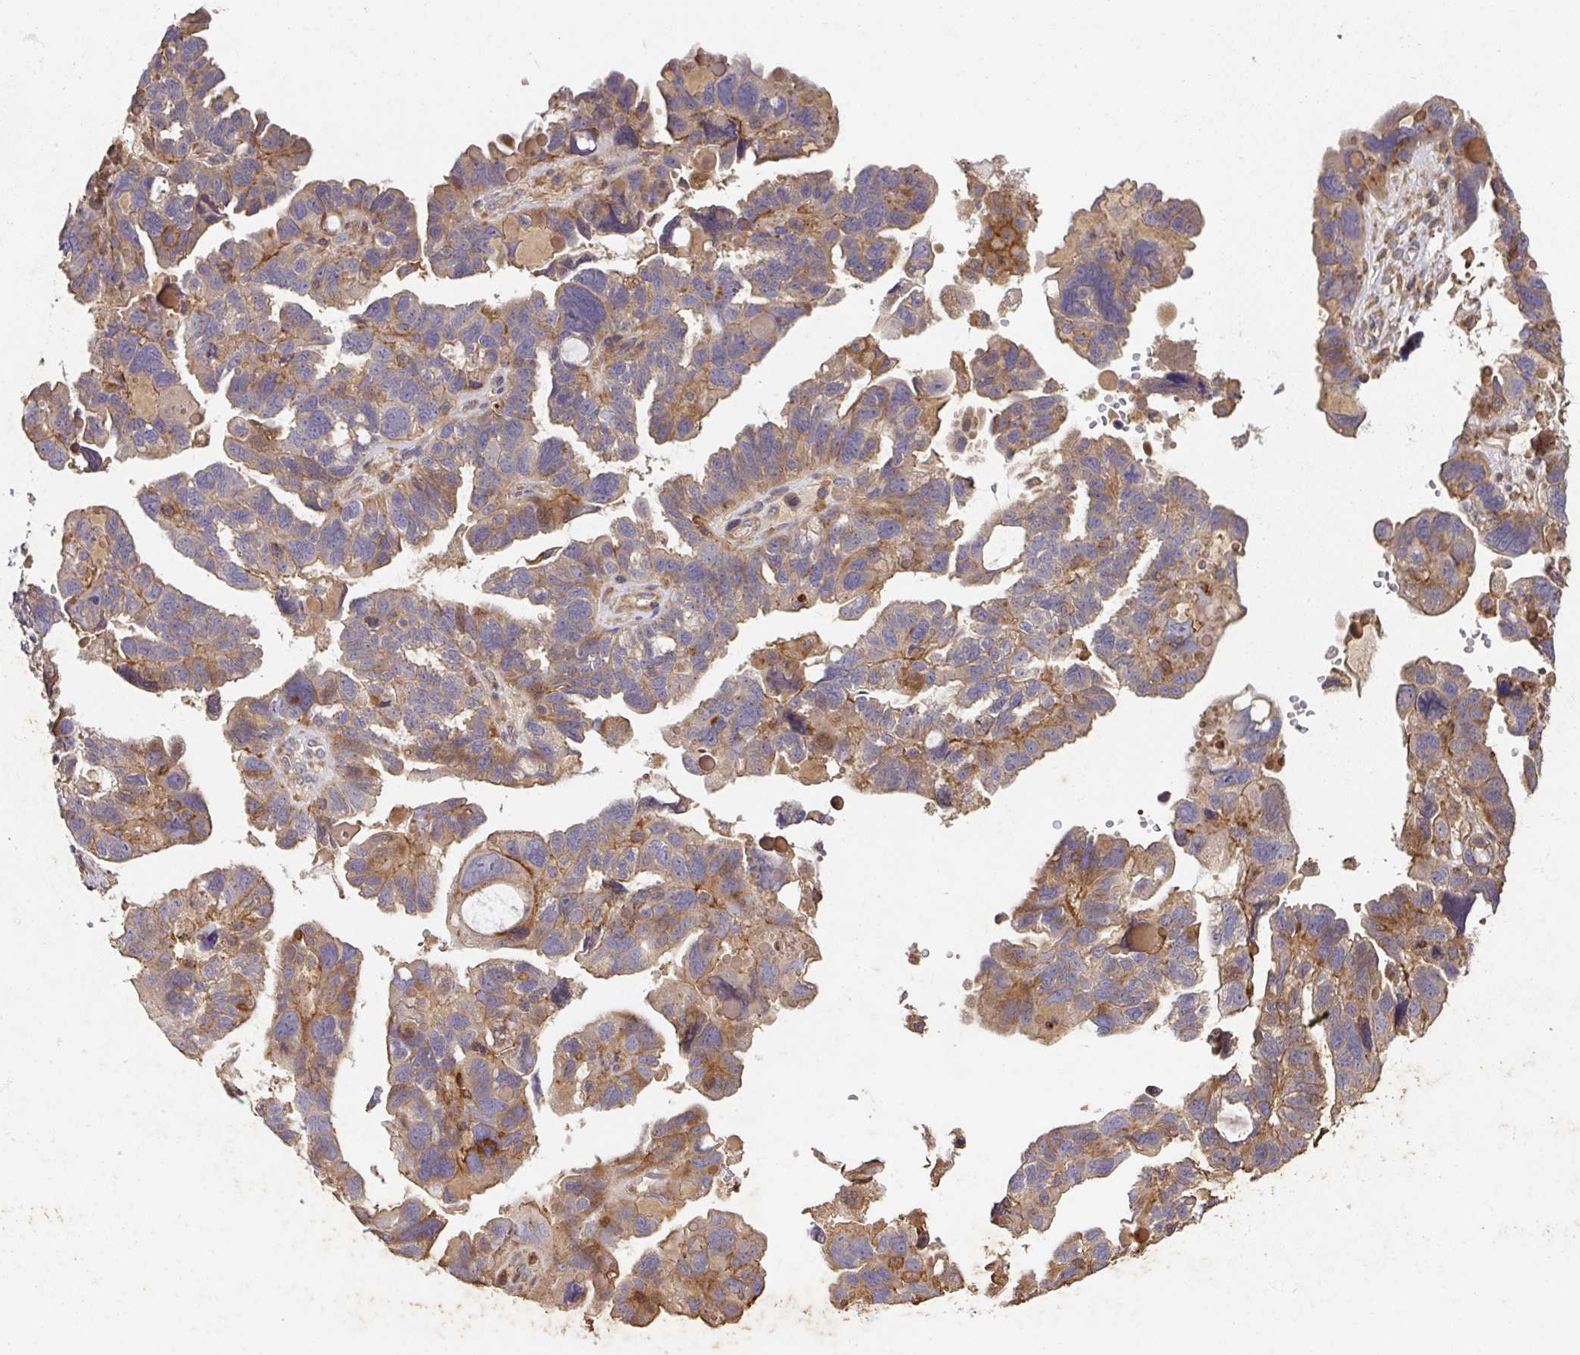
{"staining": {"intensity": "moderate", "quantity": ">75%", "location": "cytoplasmic/membranous"}, "tissue": "ovarian cancer", "cell_type": "Tumor cells", "image_type": "cancer", "snomed": [{"axis": "morphology", "description": "Cystadenocarcinoma, serous, NOS"}, {"axis": "topography", "description": "Ovary"}], "caption": "About >75% of tumor cells in human ovarian cancer (serous cystadenocarcinoma) show moderate cytoplasmic/membranous protein expression as visualized by brown immunohistochemical staining.", "gene": "TNMD", "patient": {"sex": "female", "age": 60}}